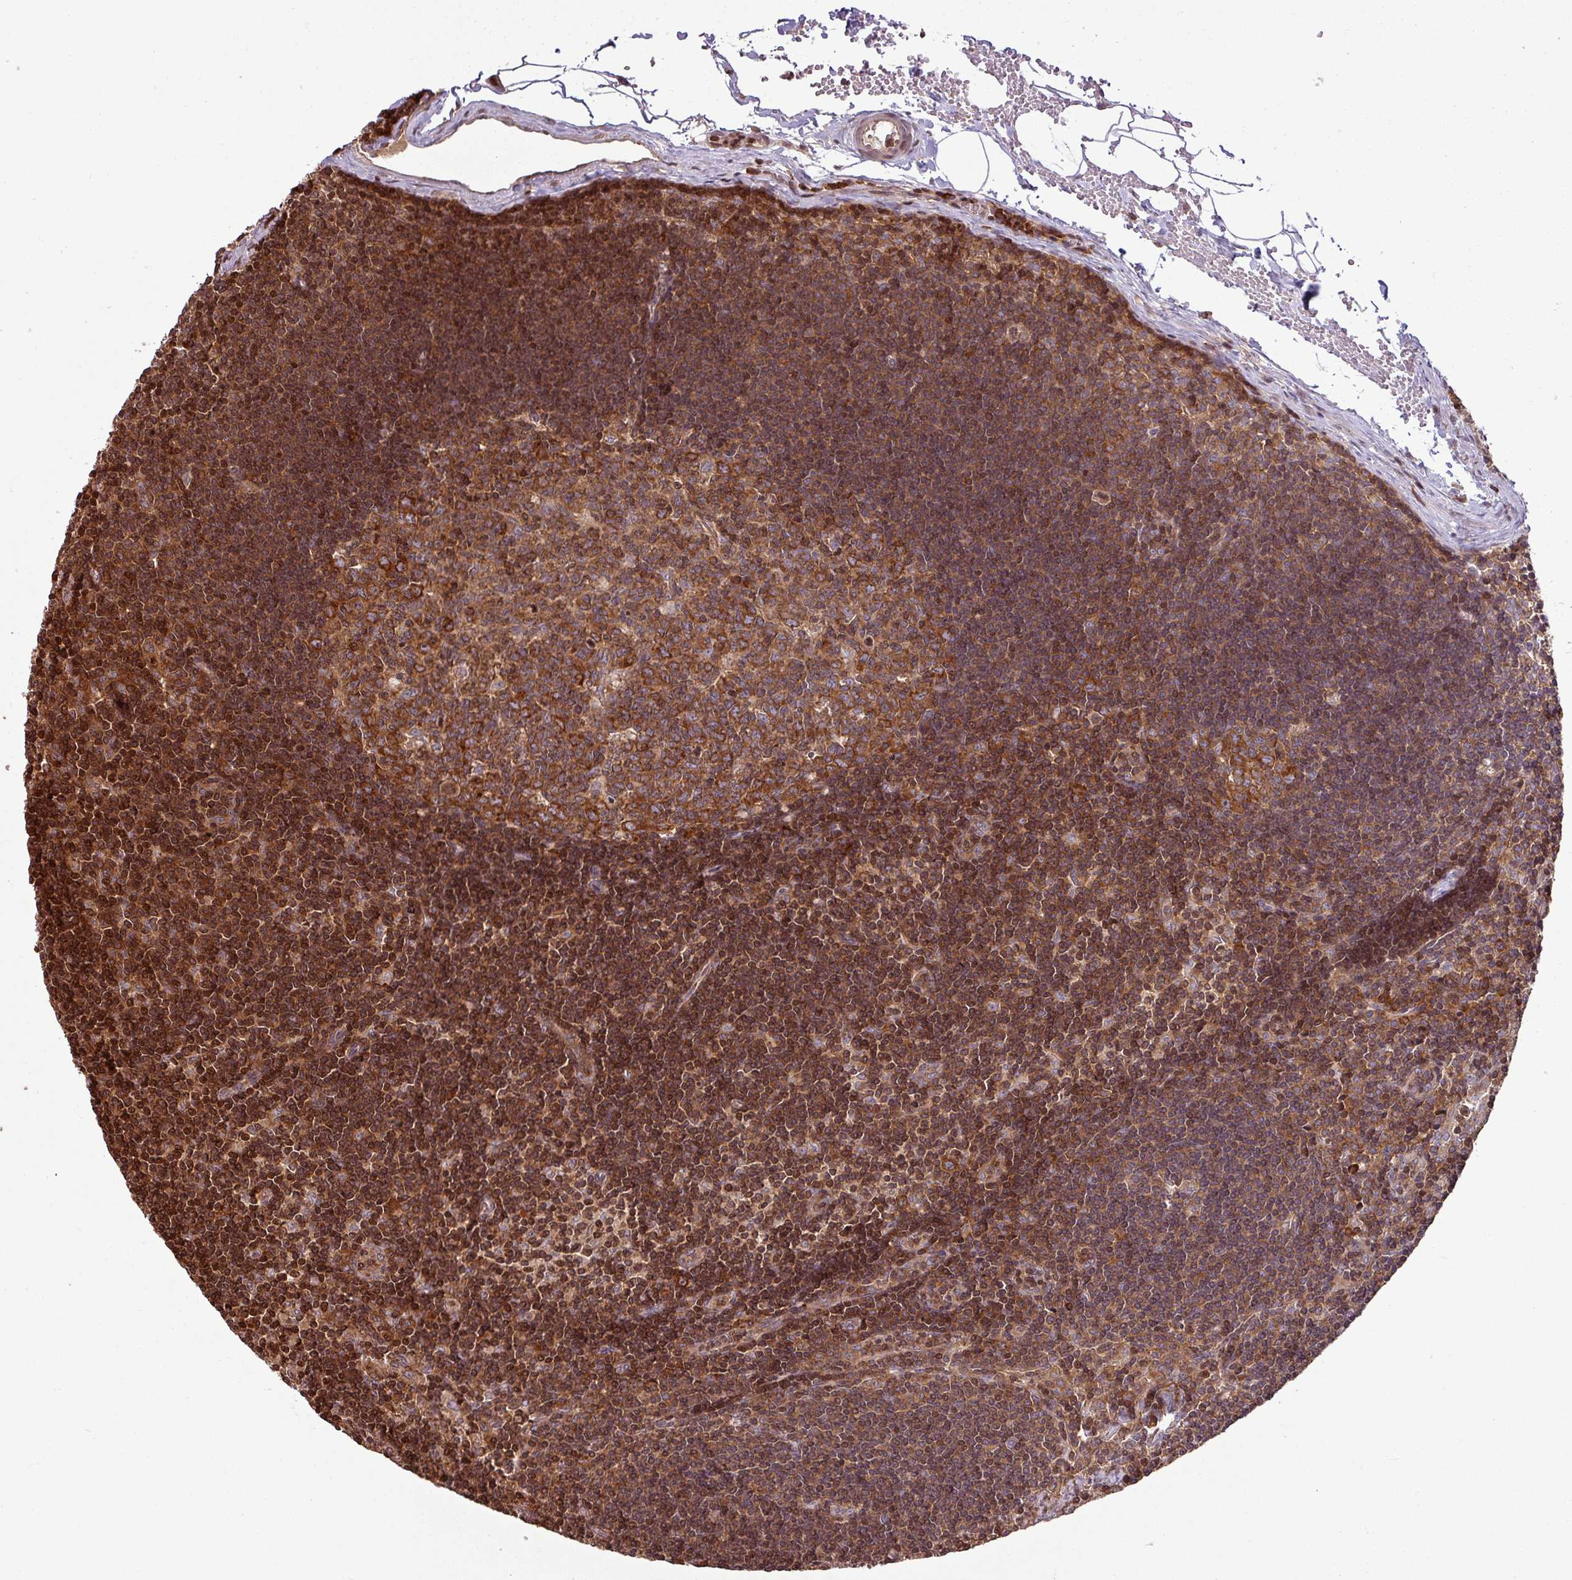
{"staining": {"intensity": "moderate", "quantity": ">75%", "location": "cytoplasmic/membranous"}, "tissue": "lymph node", "cell_type": "Germinal center cells", "image_type": "normal", "snomed": [{"axis": "morphology", "description": "Normal tissue, NOS"}, {"axis": "topography", "description": "Lymph node"}], "caption": "The immunohistochemical stain shows moderate cytoplasmic/membranous positivity in germinal center cells of benign lymph node. Immunohistochemistry (ihc) stains the protein of interest in brown and the nuclei are stained blue.", "gene": "LRRC74B", "patient": {"sex": "female", "age": 29}}